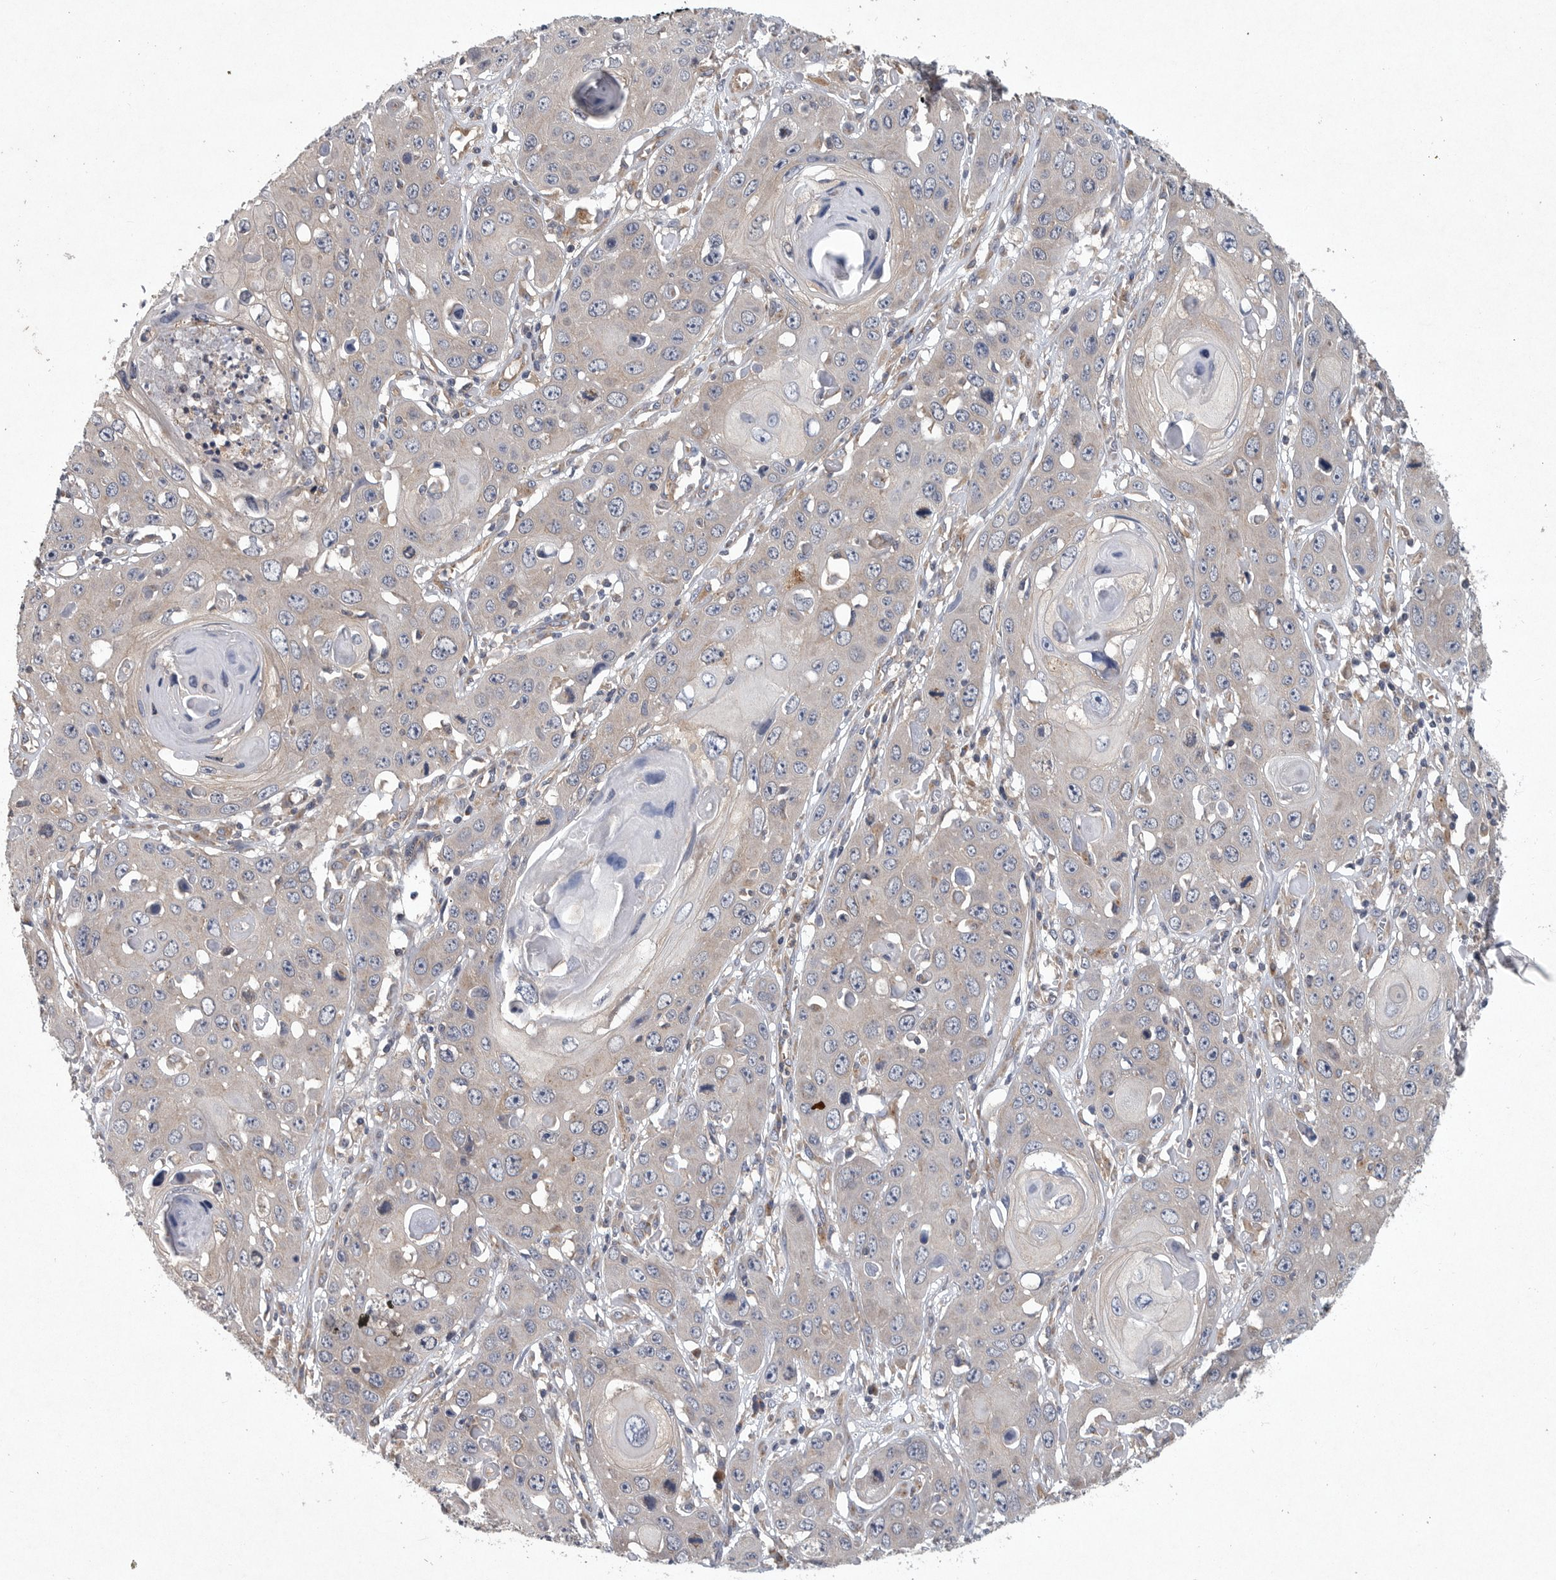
{"staining": {"intensity": "negative", "quantity": "none", "location": "none"}, "tissue": "skin cancer", "cell_type": "Tumor cells", "image_type": "cancer", "snomed": [{"axis": "morphology", "description": "Squamous cell carcinoma, NOS"}, {"axis": "topography", "description": "Skin"}], "caption": "A histopathology image of human skin squamous cell carcinoma is negative for staining in tumor cells. Nuclei are stained in blue.", "gene": "OXR1", "patient": {"sex": "male", "age": 55}}